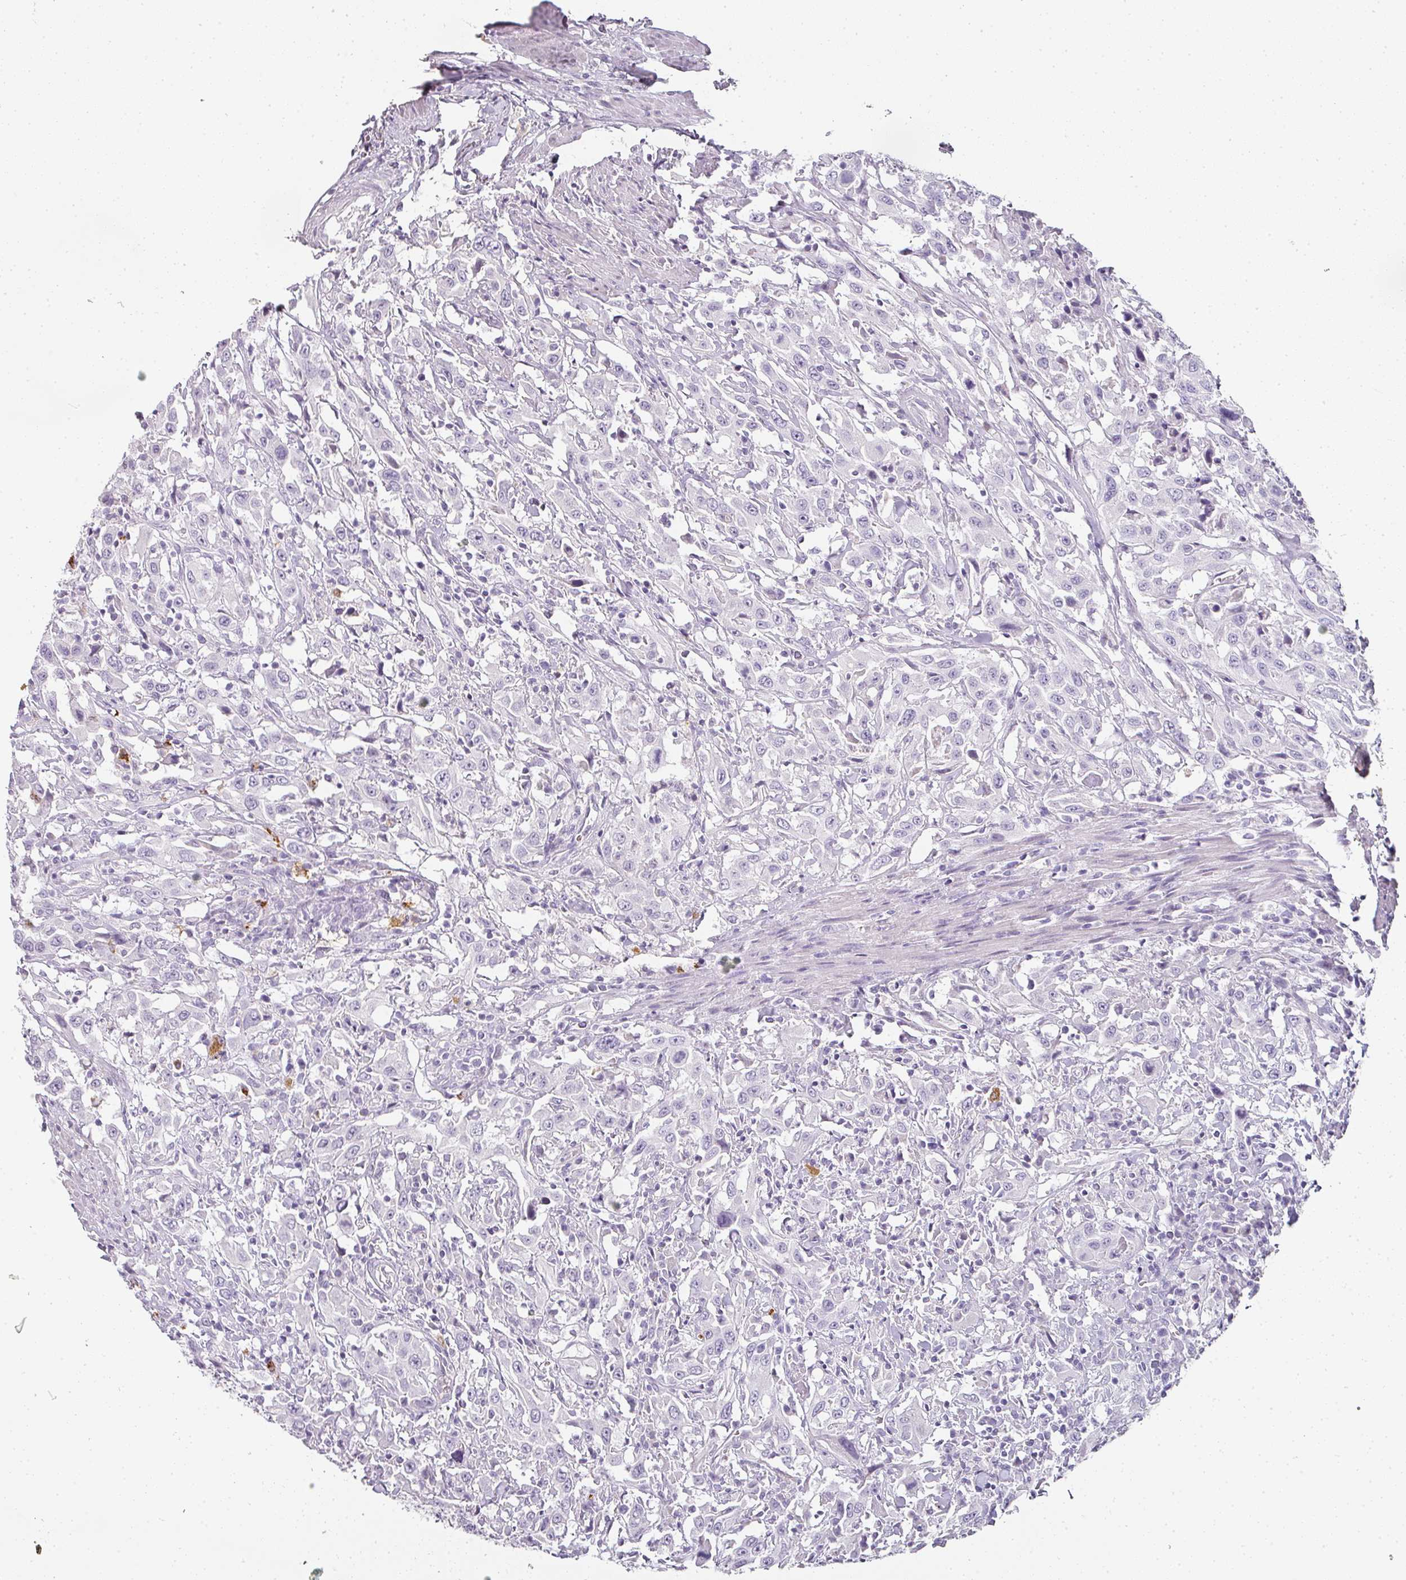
{"staining": {"intensity": "negative", "quantity": "none", "location": "none"}, "tissue": "urothelial cancer", "cell_type": "Tumor cells", "image_type": "cancer", "snomed": [{"axis": "morphology", "description": "Urothelial carcinoma, High grade"}, {"axis": "topography", "description": "Urinary bladder"}], "caption": "A histopathology image of human urothelial cancer is negative for staining in tumor cells. (DAB immunohistochemistry (IHC) with hematoxylin counter stain).", "gene": "CAMP", "patient": {"sex": "male", "age": 61}}